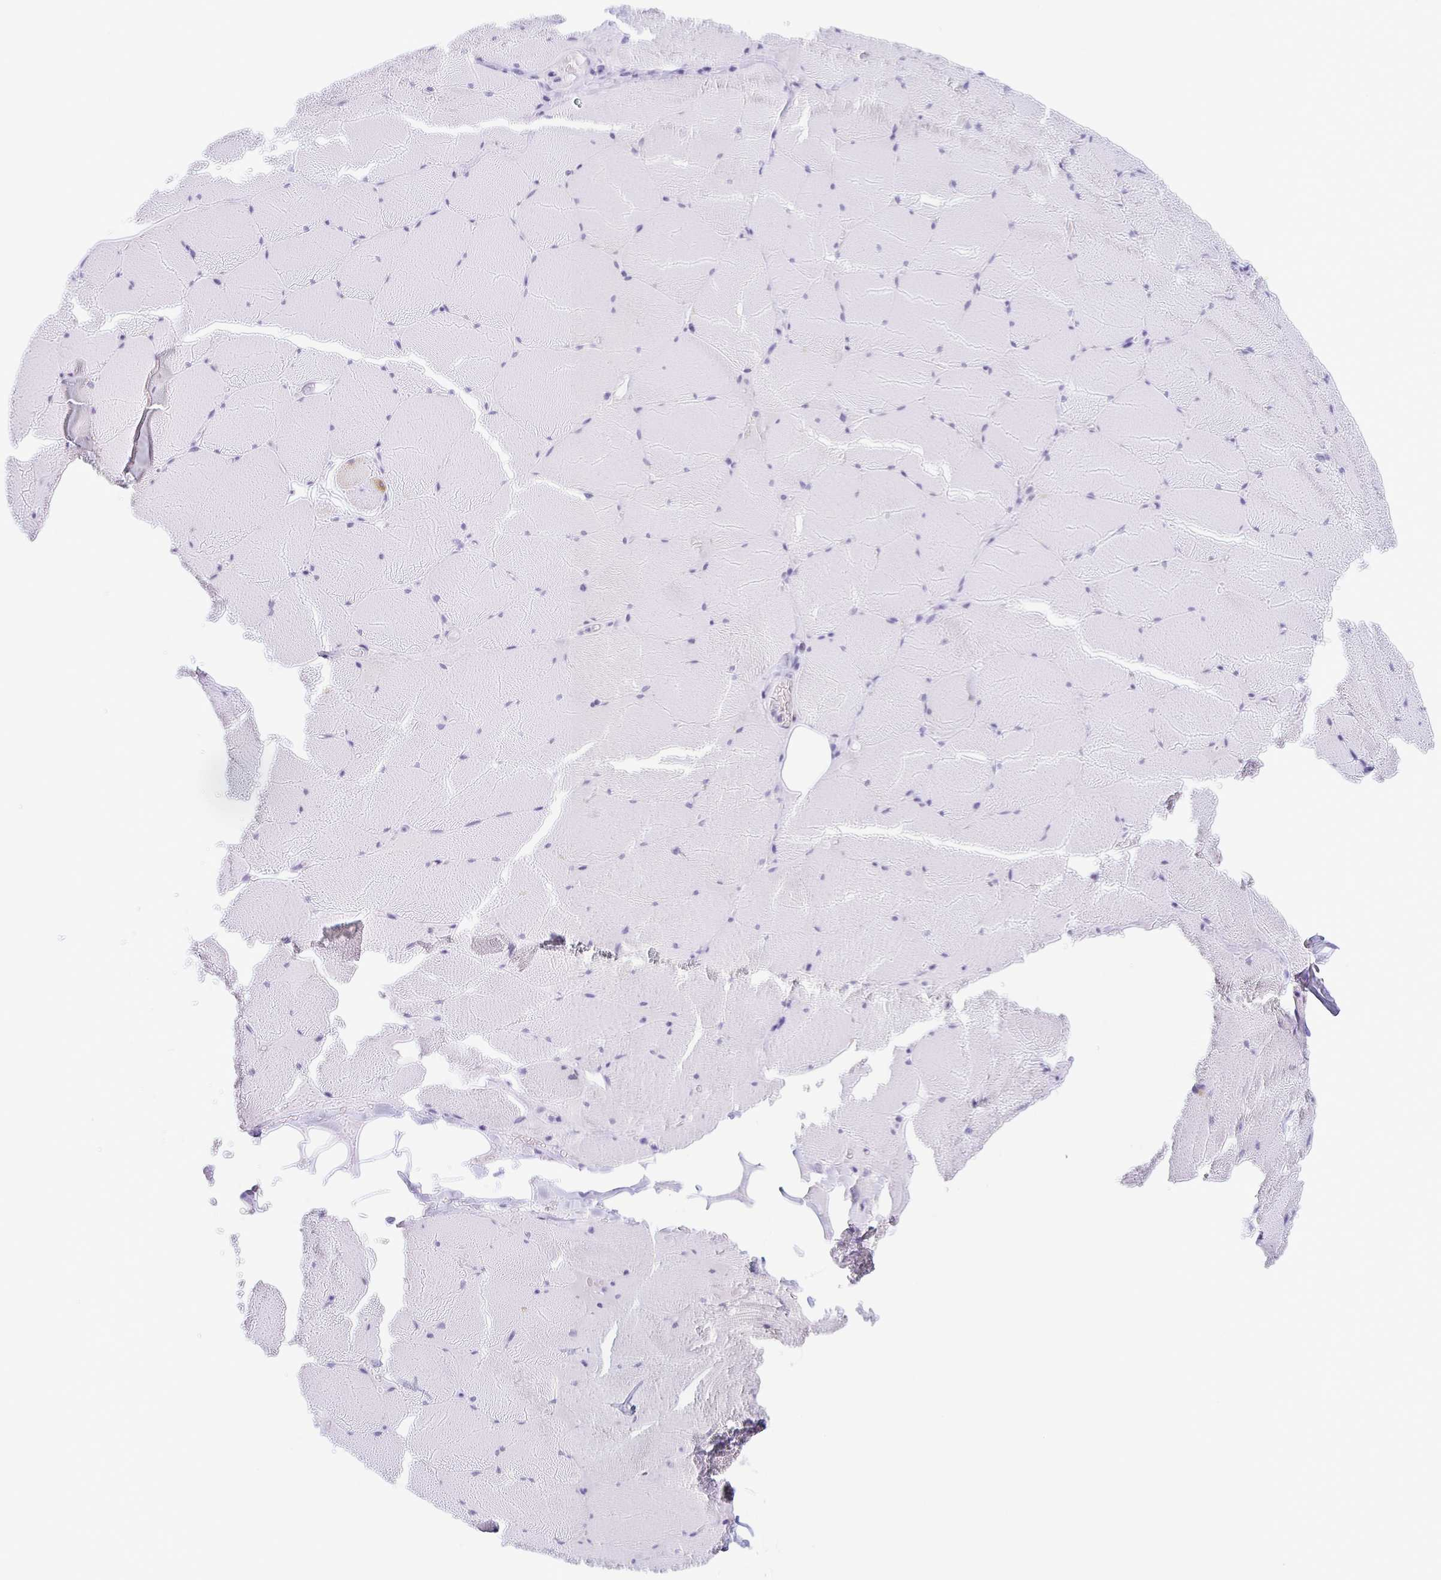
{"staining": {"intensity": "negative", "quantity": "none", "location": "none"}, "tissue": "skeletal muscle", "cell_type": "Myocytes", "image_type": "normal", "snomed": [{"axis": "morphology", "description": "Normal tissue, NOS"}, {"axis": "topography", "description": "Skeletal muscle"}, {"axis": "topography", "description": "Head-Neck"}], "caption": "Photomicrograph shows no protein expression in myocytes of unremarkable skeletal muscle. (DAB immunohistochemistry (IHC), high magnification).", "gene": "TGIF2LX", "patient": {"sex": "male", "age": 66}}